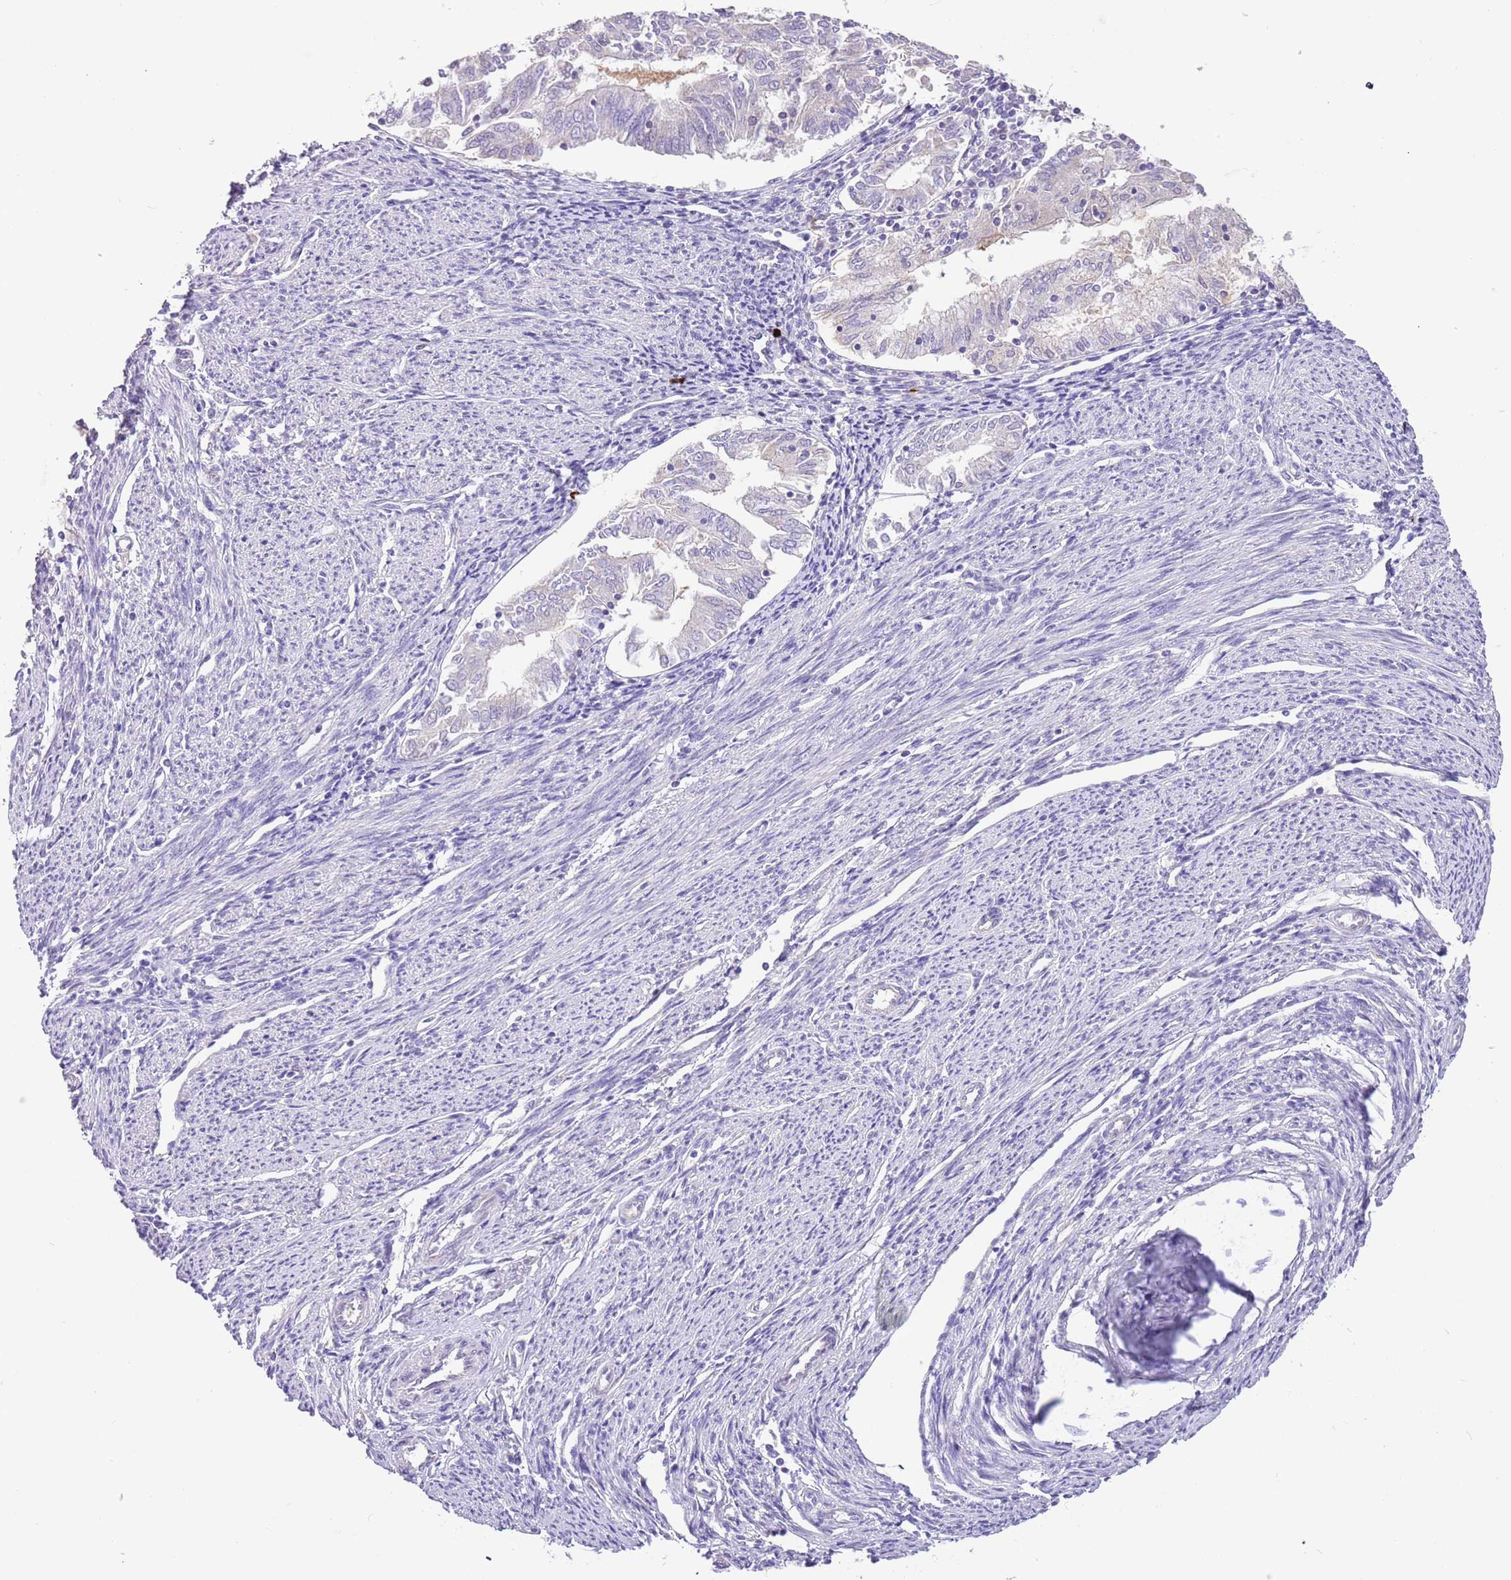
{"staining": {"intensity": "negative", "quantity": "none", "location": "none"}, "tissue": "endometrial cancer", "cell_type": "Tumor cells", "image_type": "cancer", "snomed": [{"axis": "morphology", "description": "Adenocarcinoma, NOS"}, {"axis": "topography", "description": "Endometrium"}], "caption": "Immunohistochemical staining of endometrial cancer reveals no significant staining in tumor cells.", "gene": "RFK", "patient": {"sex": "female", "age": 79}}